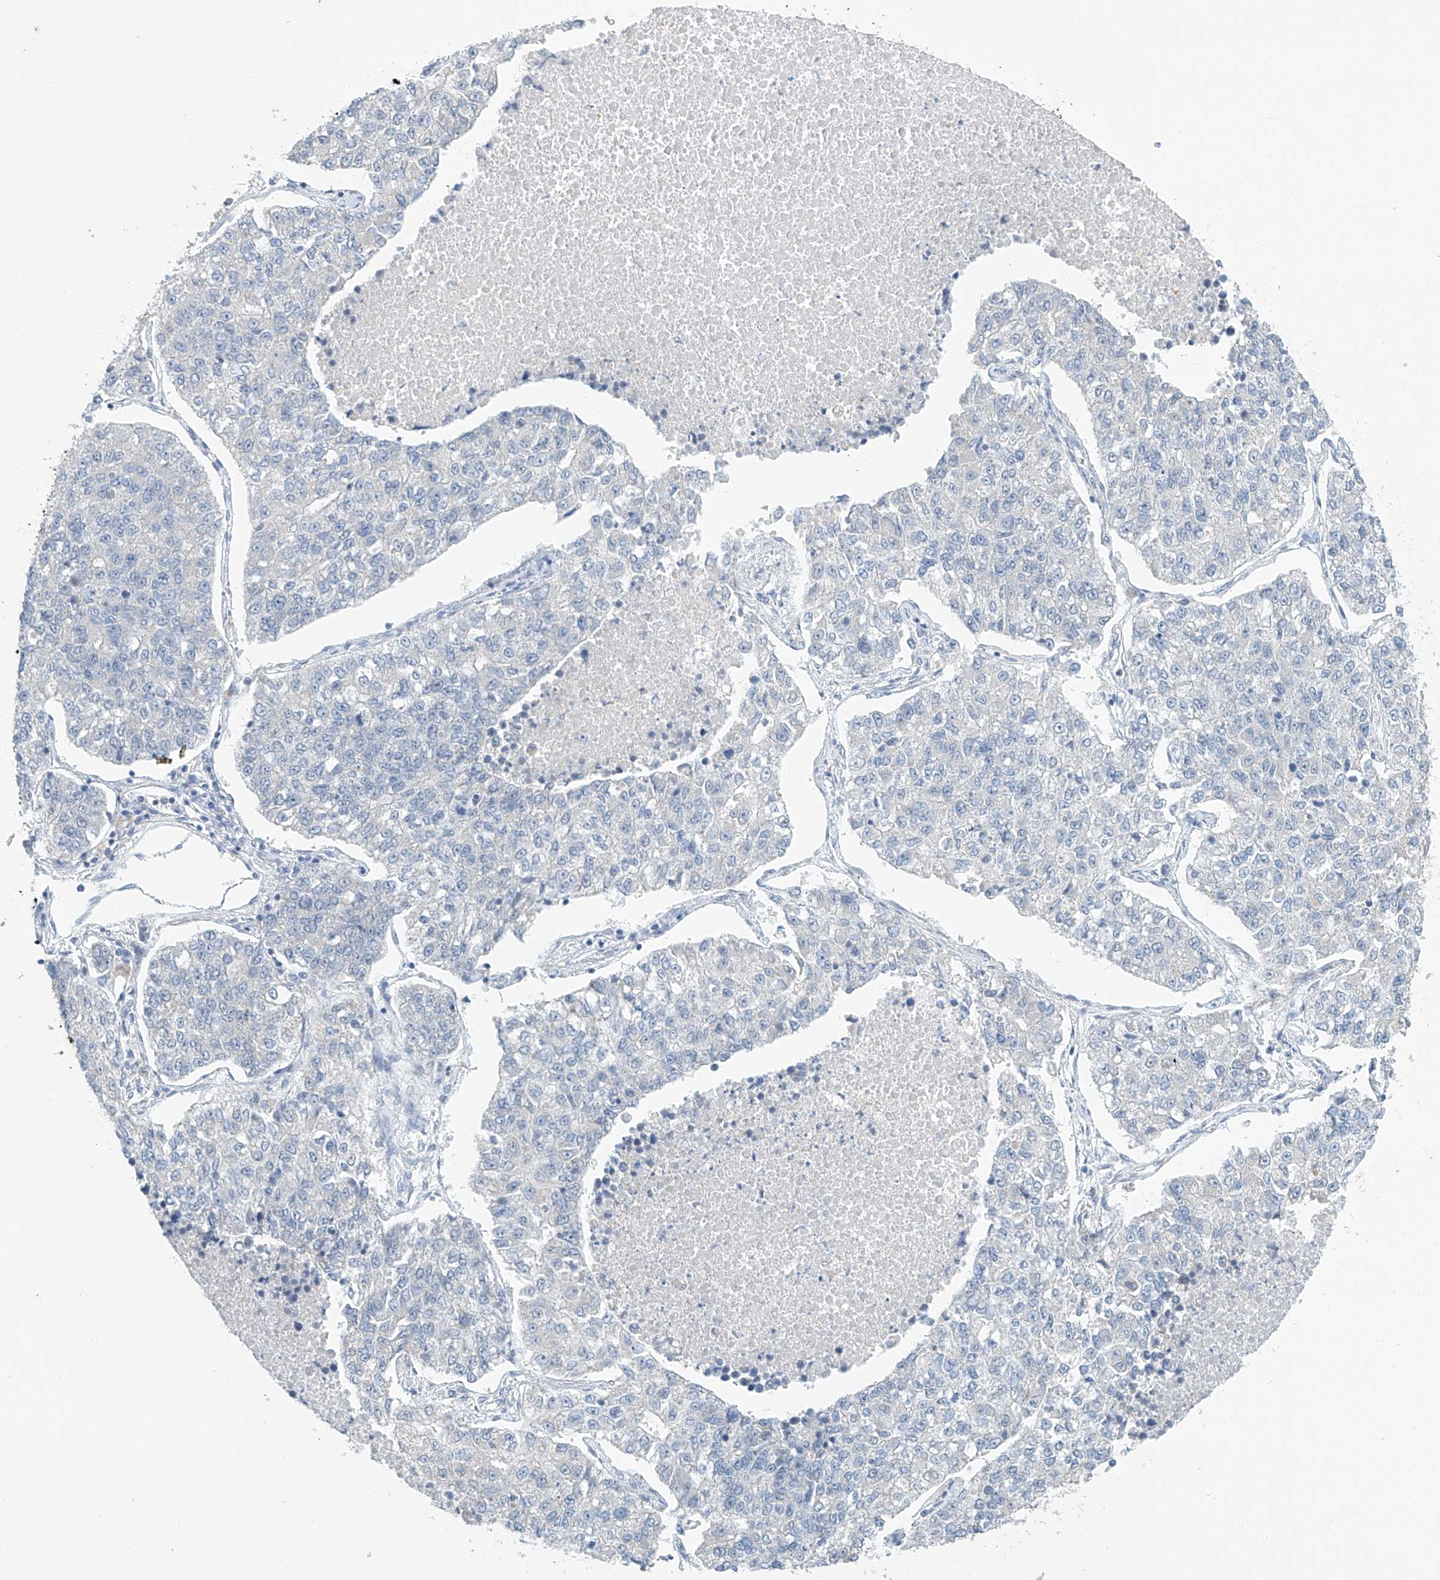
{"staining": {"intensity": "negative", "quantity": "none", "location": "none"}, "tissue": "lung cancer", "cell_type": "Tumor cells", "image_type": "cancer", "snomed": [{"axis": "morphology", "description": "Adenocarcinoma, NOS"}, {"axis": "topography", "description": "Lung"}], "caption": "Lung adenocarcinoma stained for a protein using IHC shows no expression tumor cells.", "gene": "APLF", "patient": {"sex": "male", "age": 49}}